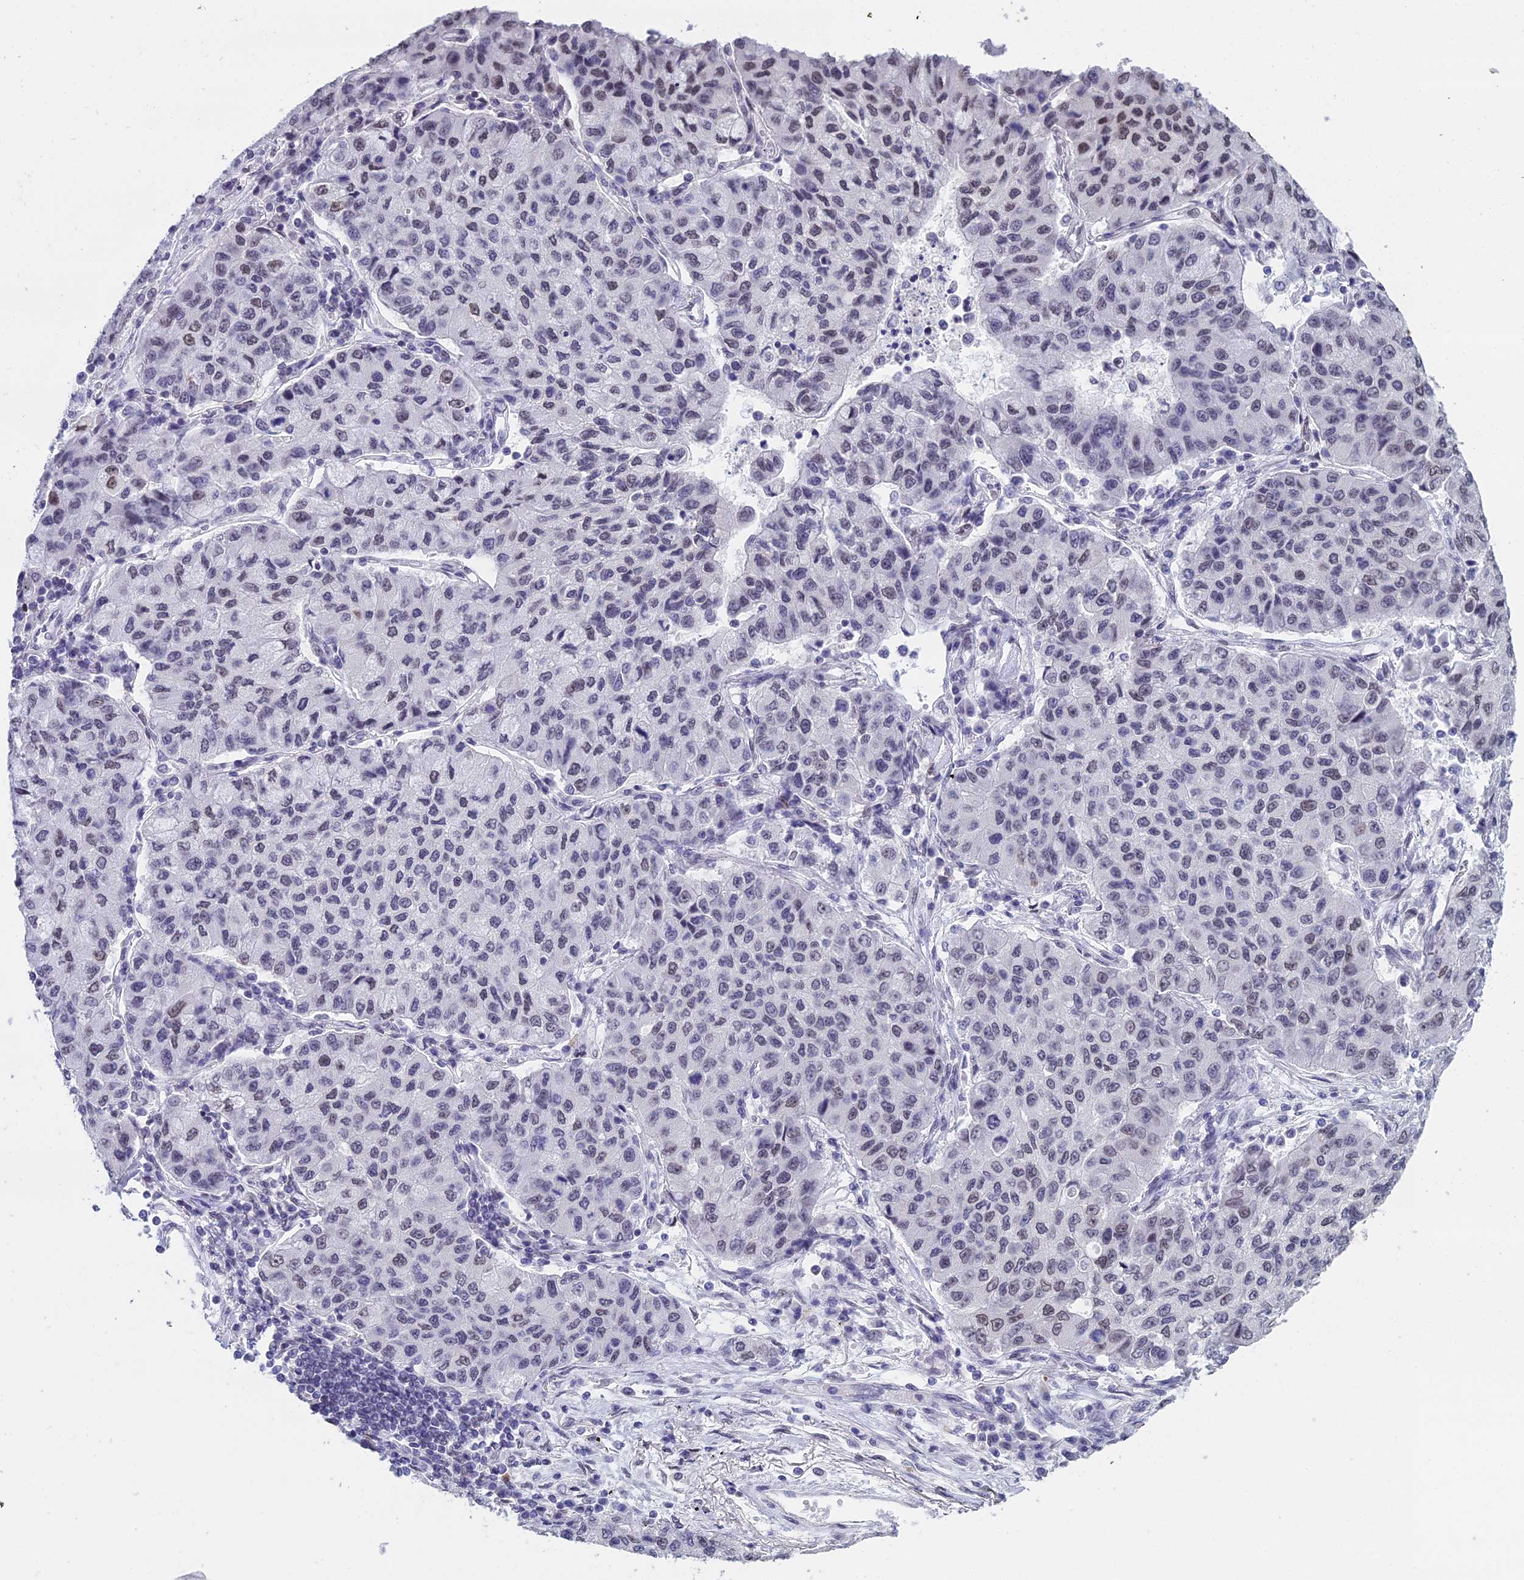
{"staining": {"intensity": "moderate", "quantity": "25%-75%", "location": "nuclear"}, "tissue": "lung cancer", "cell_type": "Tumor cells", "image_type": "cancer", "snomed": [{"axis": "morphology", "description": "Squamous cell carcinoma, NOS"}, {"axis": "topography", "description": "Lung"}], "caption": "The image shows staining of lung cancer, revealing moderate nuclear protein positivity (brown color) within tumor cells. (IHC, brightfield microscopy, high magnification).", "gene": "CCDC97", "patient": {"sex": "male", "age": 74}}